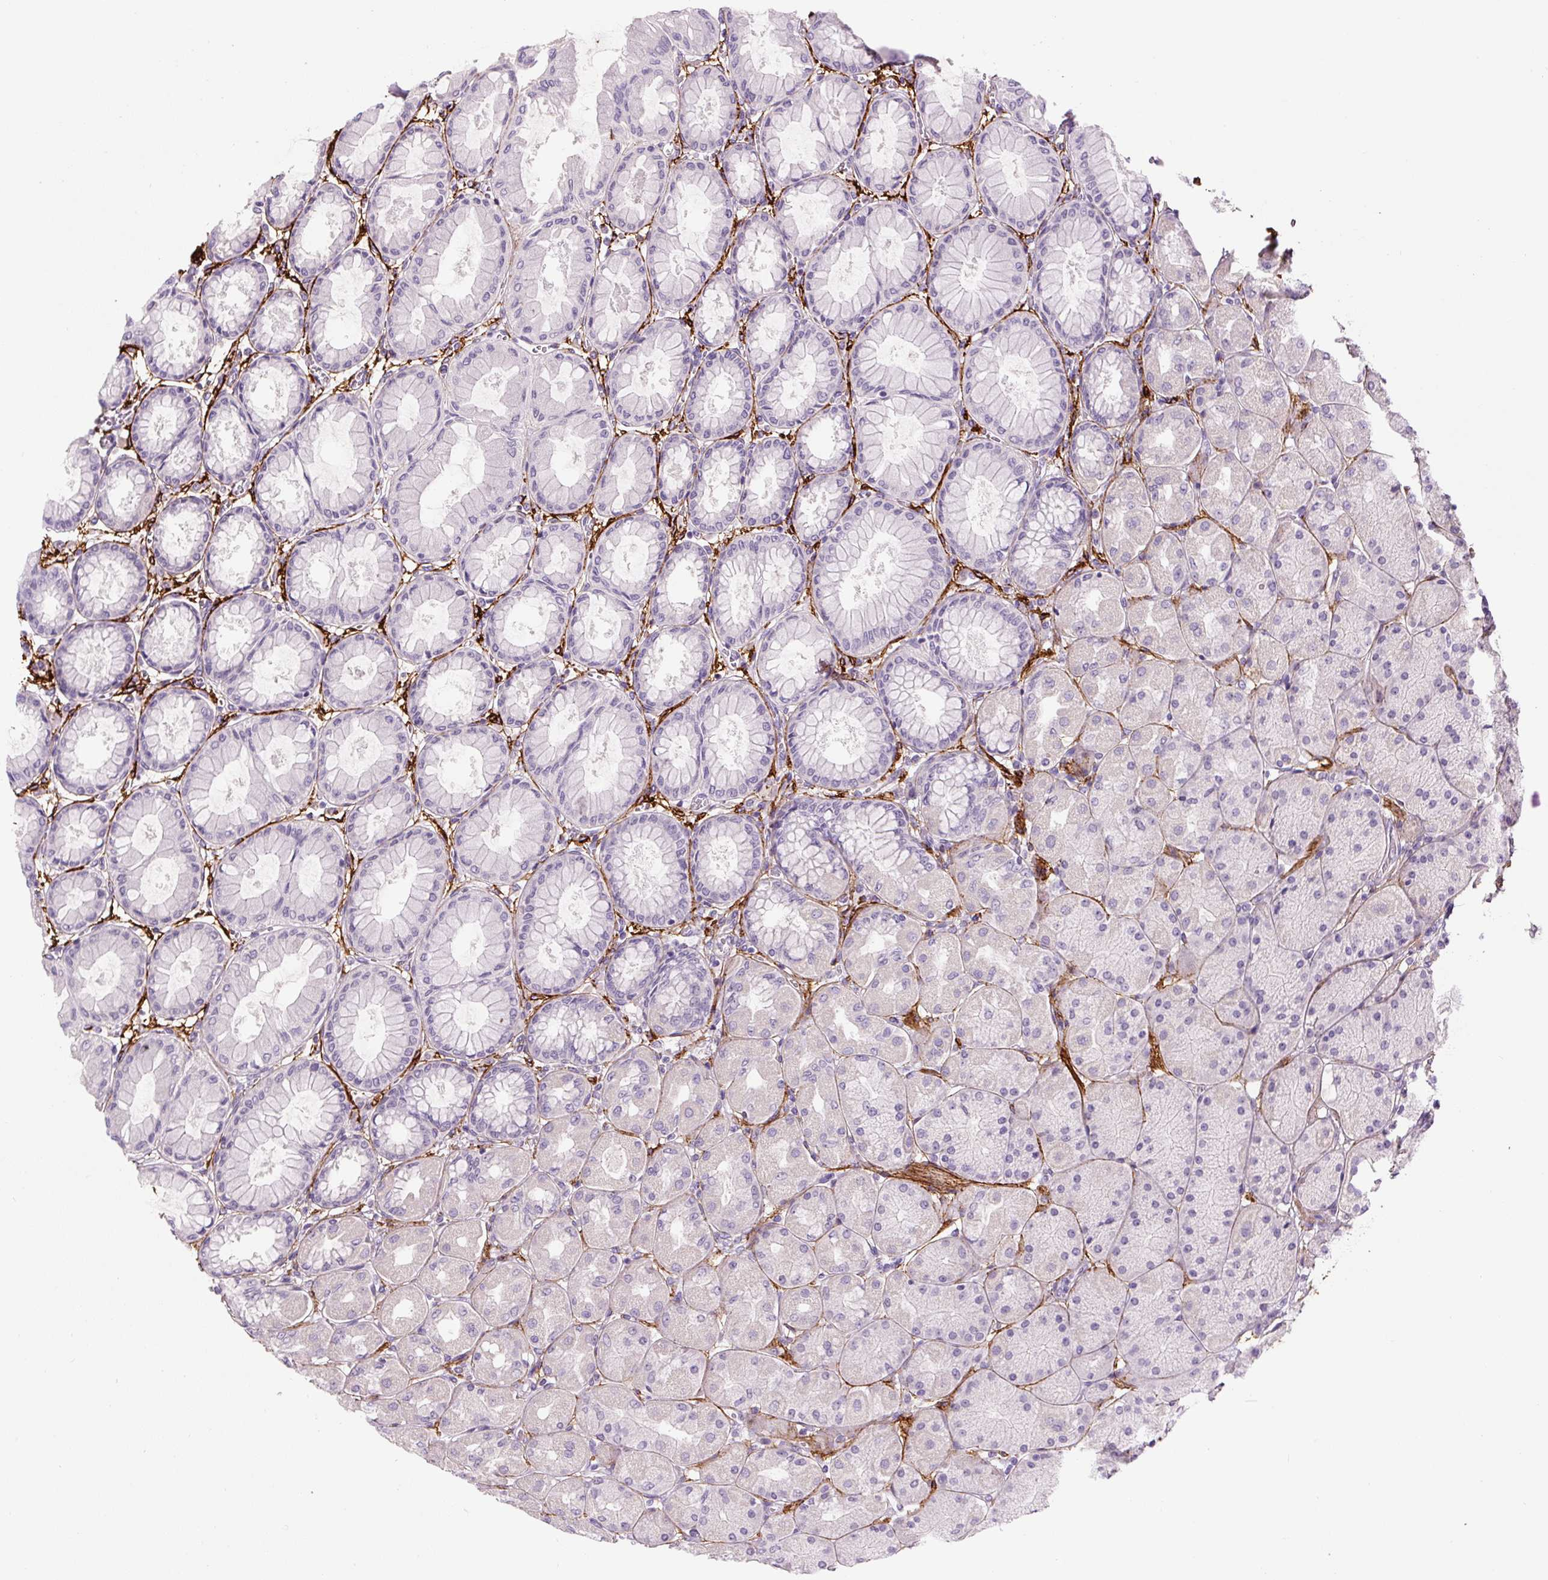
{"staining": {"intensity": "negative", "quantity": "none", "location": "none"}, "tissue": "stomach", "cell_type": "Glandular cells", "image_type": "normal", "snomed": [{"axis": "morphology", "description": "Normal tissue, NOS"}, {"axis": "topography", "description": "Stomach, upper"}], "caption": "Immunohistochemistry micrograph of normal stomach: stomach stained with DAB reveals no significant protein positivity in glandular cells.", "gene": "FBN1", "patient": {"sex": "female", "age": 56}}